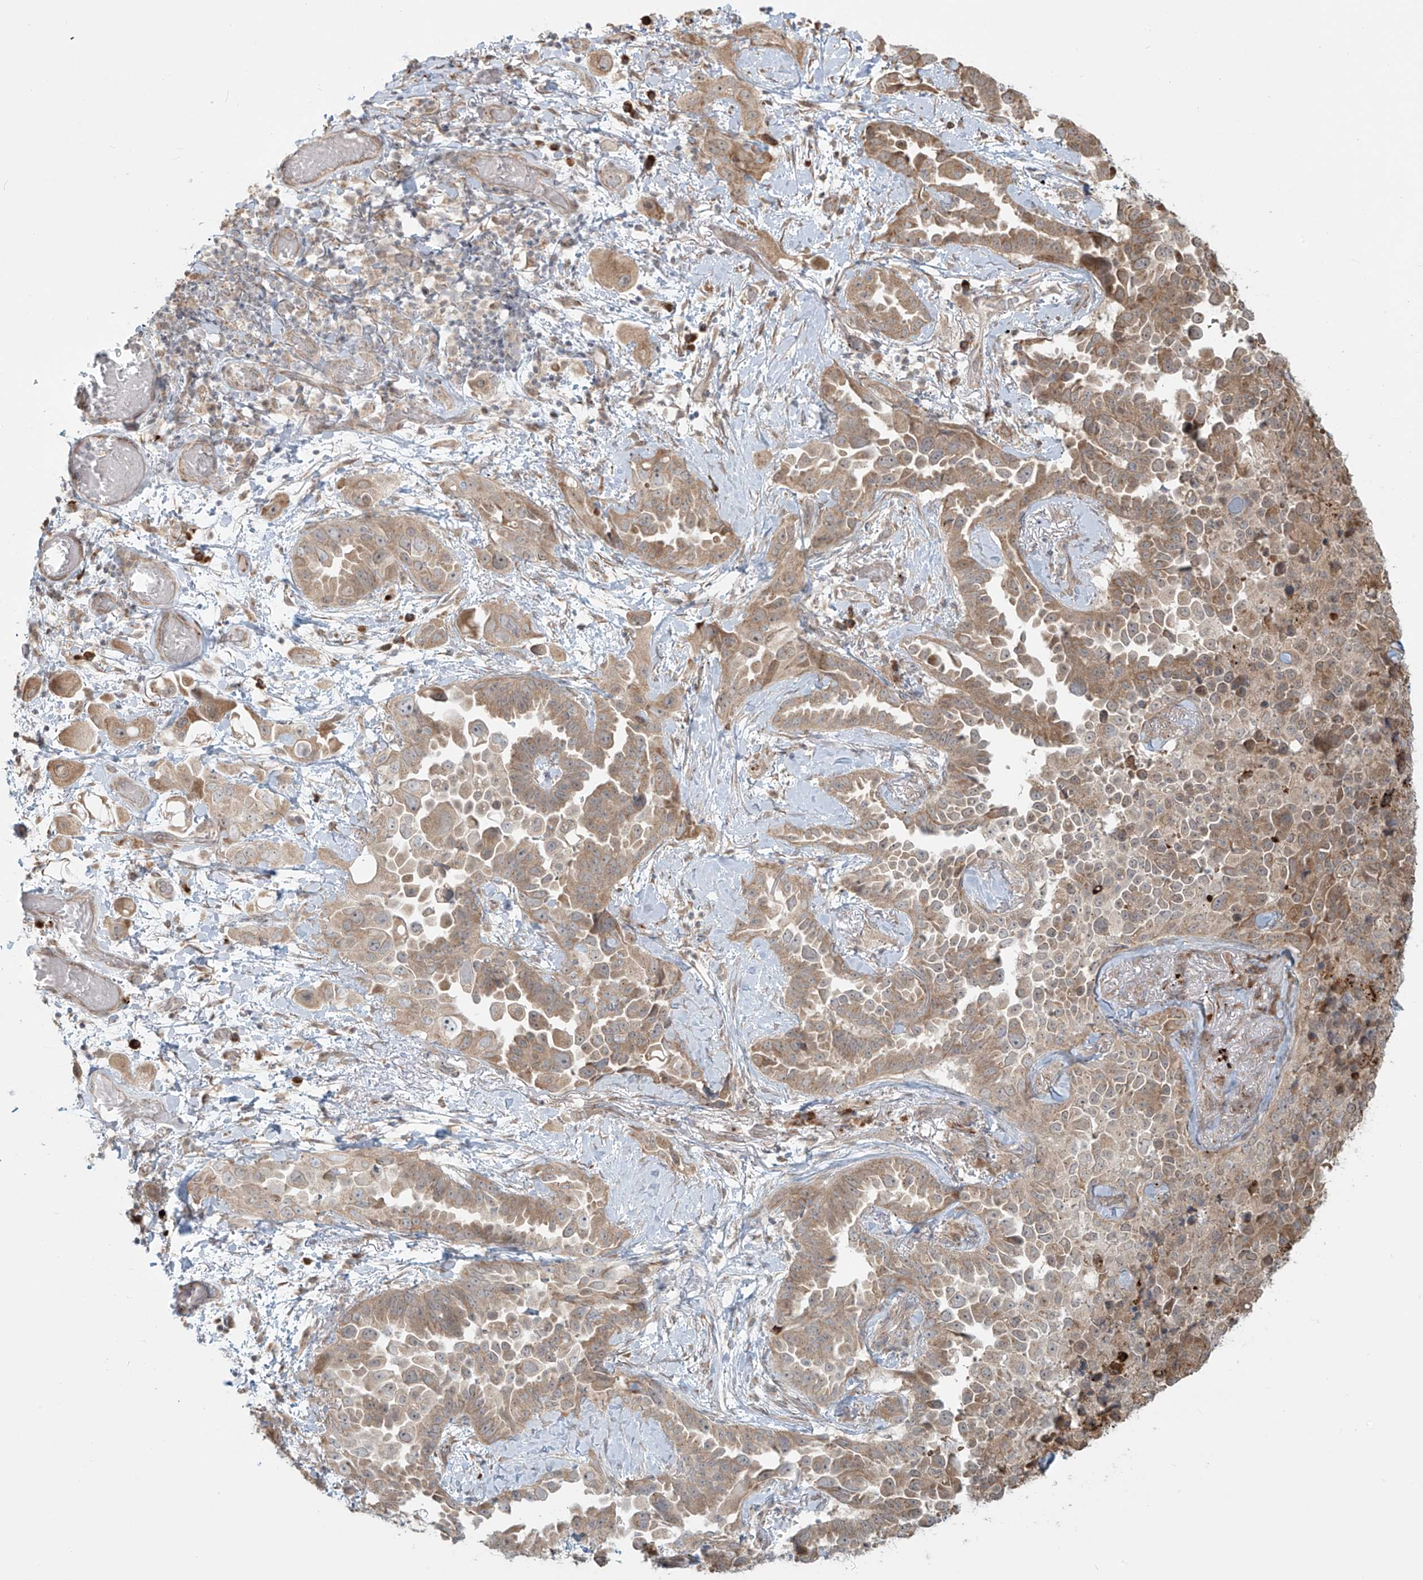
{"staining": {"intensity": "moderate", "quantity": ">75%", "location": "cytoplasmic/membranous"}, "tissue": "lung cancer", "cell_type": "Tumor cells", "image_type": "cancer", "snomed": [{"axis": "morphology", "description": "Adenocarcinoma, NOS"}, {"axis": "topography", "description": "Lung"}], "caption": "Lung cancer (adenocarcinoma) was stained to show a protein in brown. There is medium levels of moderate cytoplasmic/membranous positivity in approximately >75% of tumor cells.", "gene": "PLEKHM3", "patient": {"sex": "female", "age": 67}}